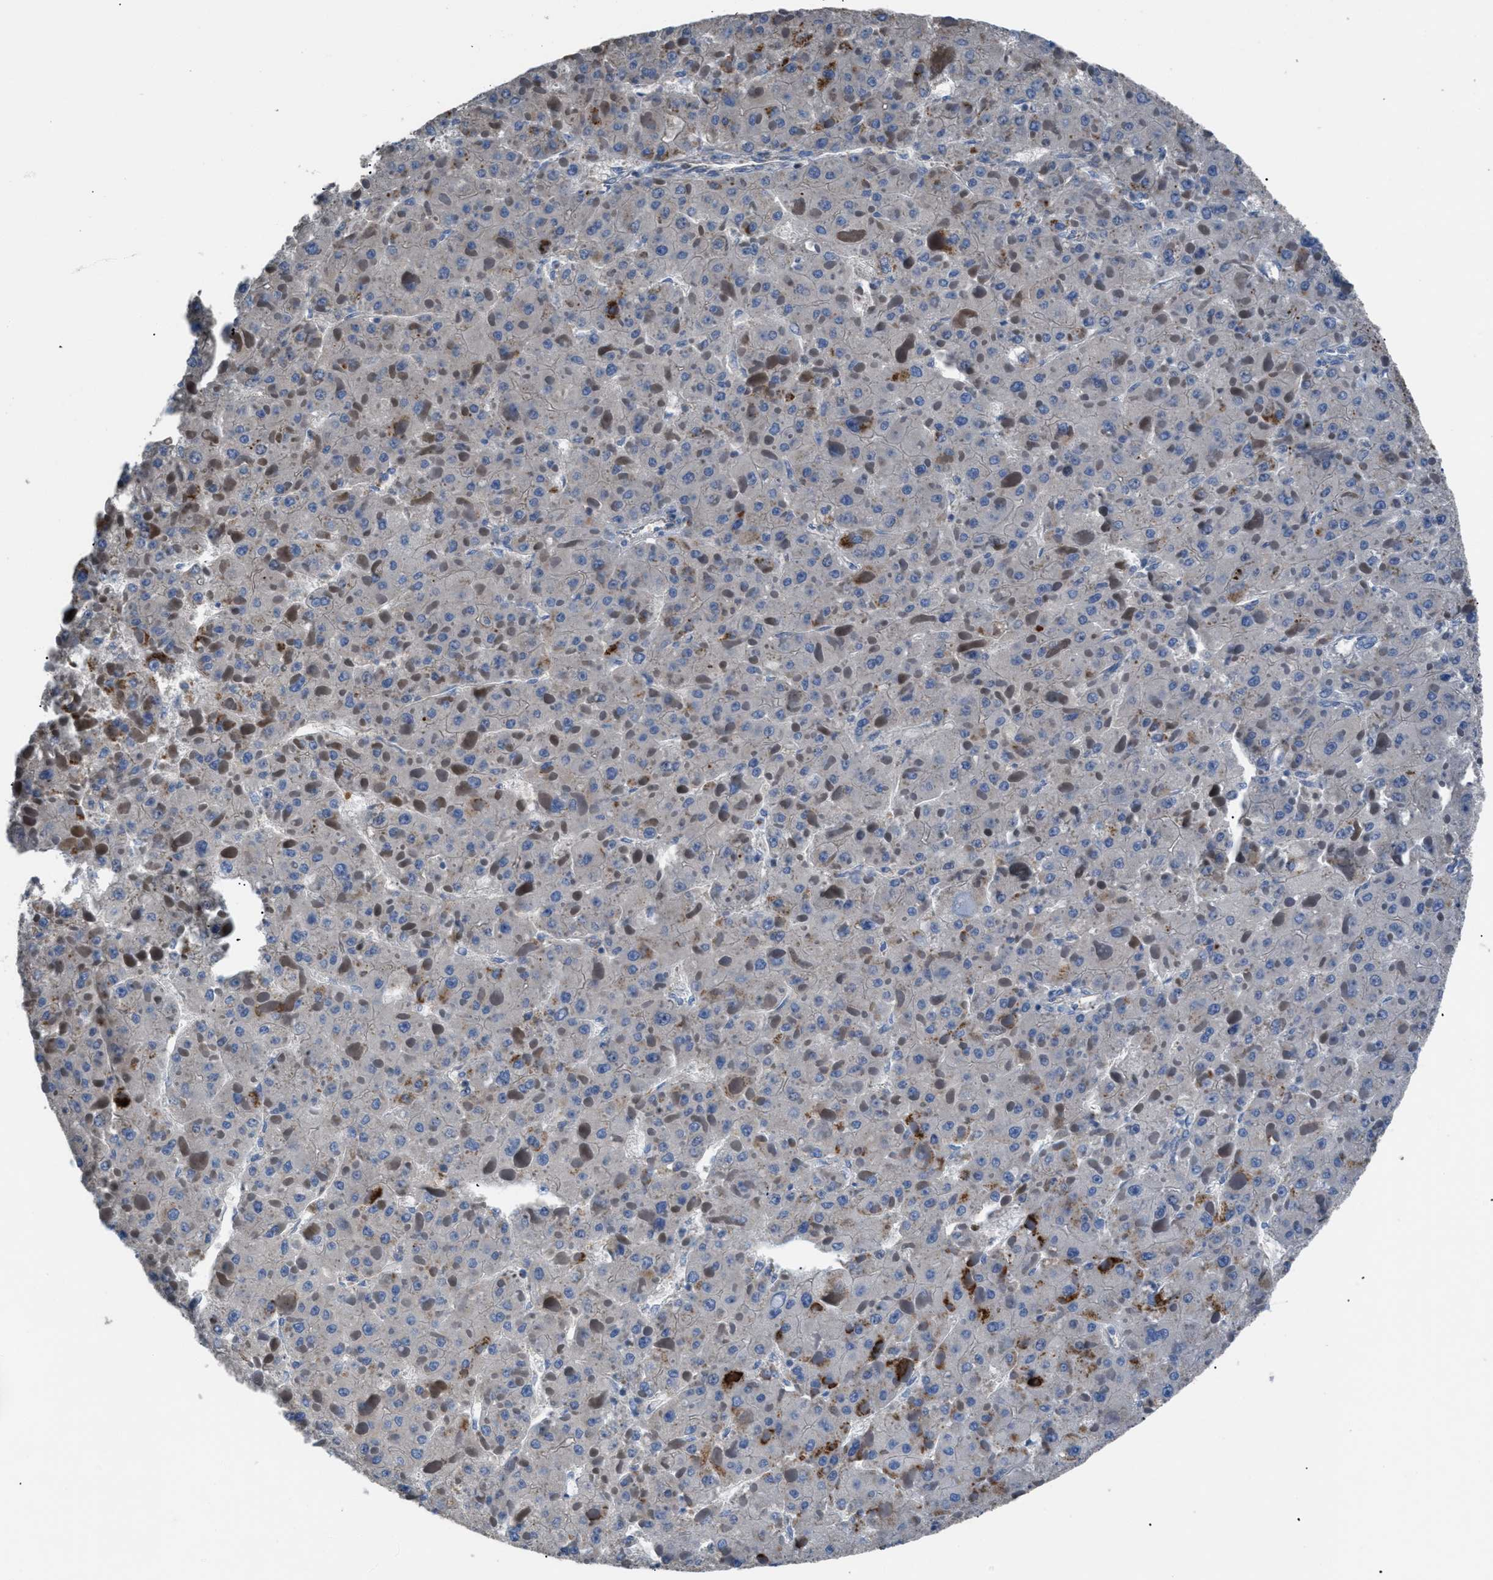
{"staining": {"intensity": "negative", "quantity": "none", "location": "none"}, "tissue": "liver cancer", "cell_type": "Tumor cells", "image_type": "cancer", "snomed": [{"axis": "morphology", "description": "Carcinoma, Hepatocellular, NOS"}, {"axis": "topography", "description": "Liver"}], "caption": "An immunohistochemistry micrograph of liver hepatocellular carcinoma is shown. There is no staining in tumor cells of liver hepatocellular carcinoma.", "gene": "SGCZ", "patient": {"sex": "female", "age": 73}}